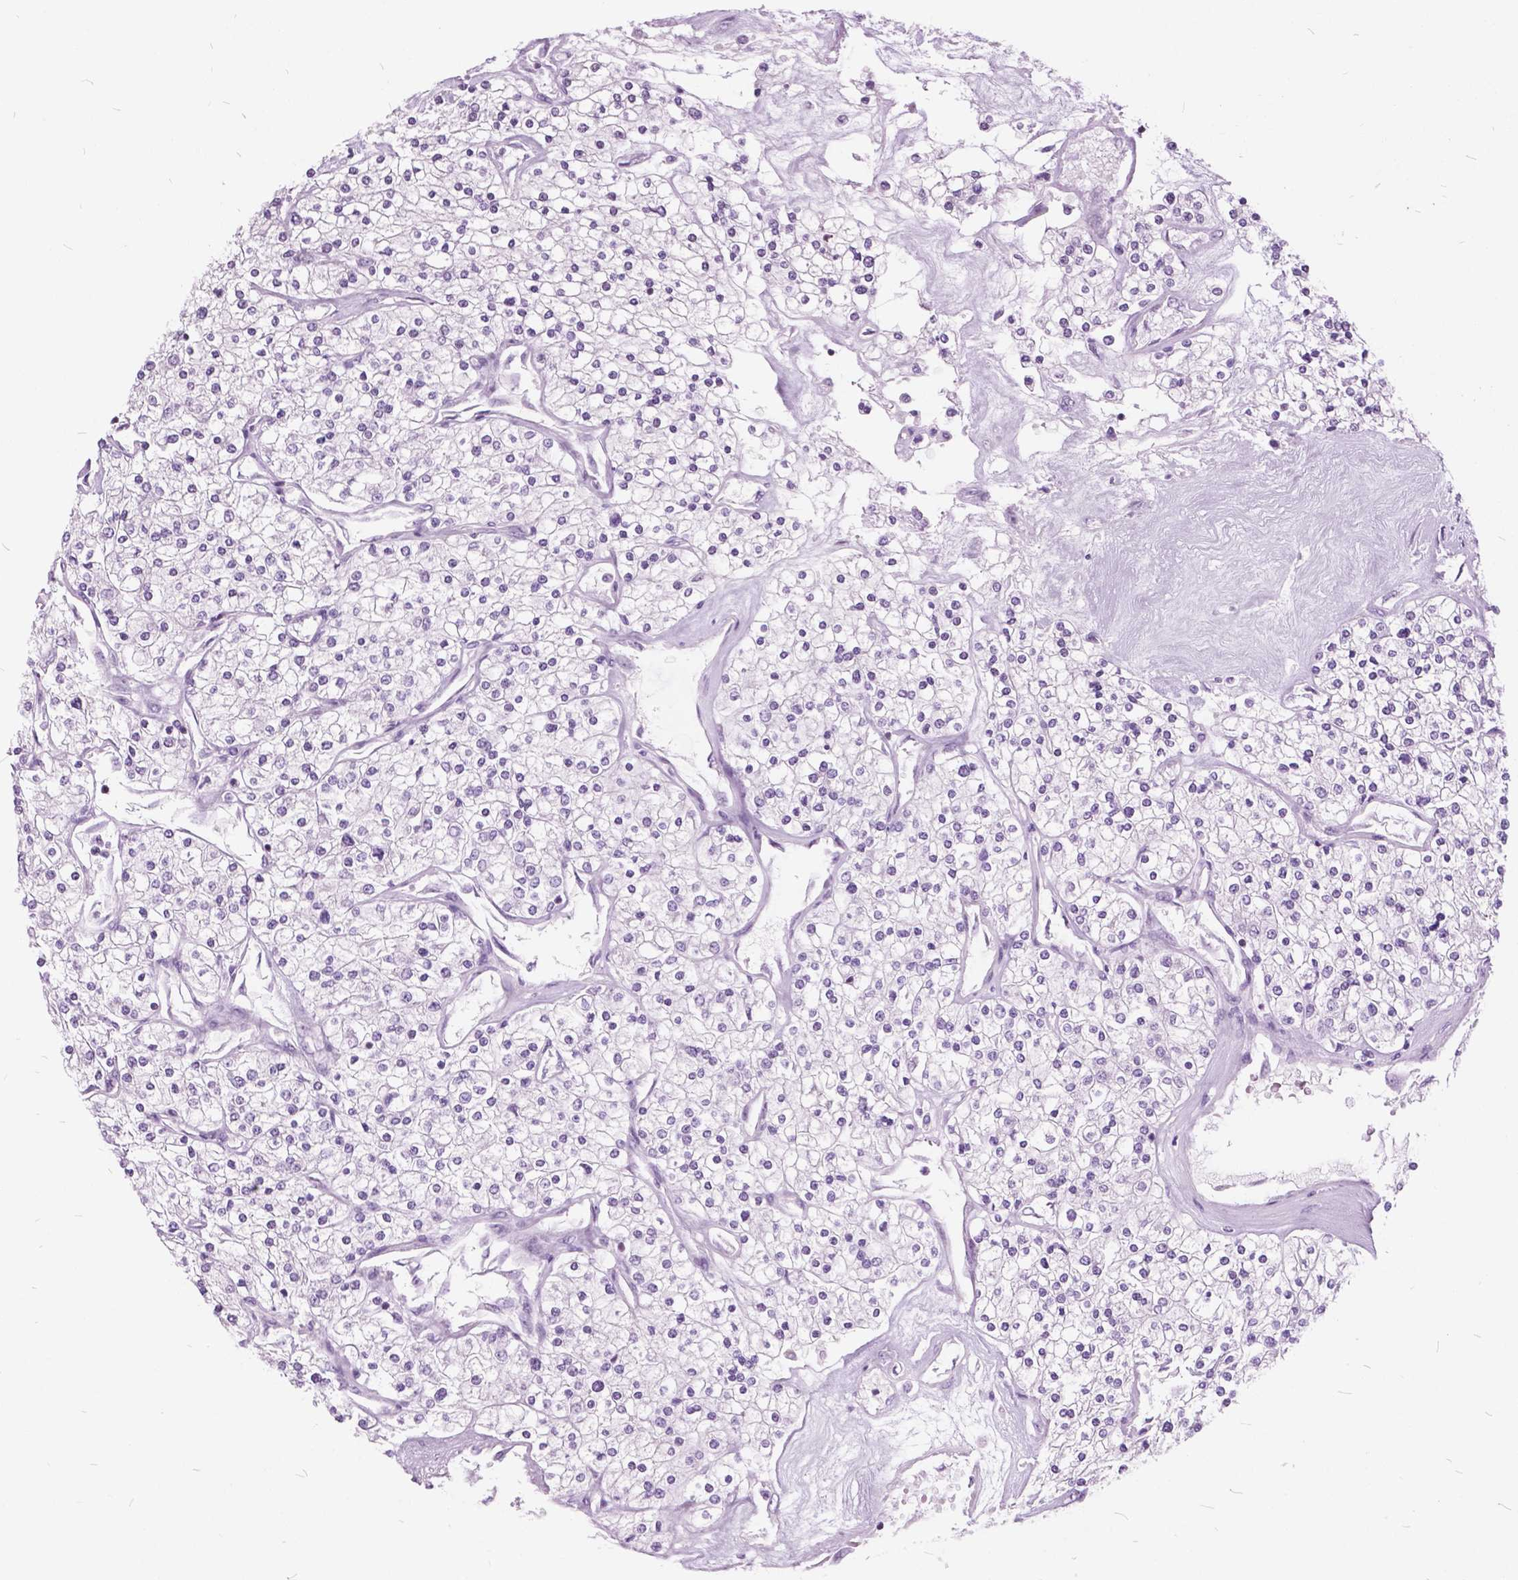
{"staining": {"intensity": "negative", "quantity": "none", "location": "none"}, "tissue": "renal cancer", "cell_type": "Tumor cells", "image_type": "cancer", "snomed": [{"axis": "morphology", "description": "Adenocarcinoma, NOS"}, {"axis": "topography", "description": "Kidney"}], "caption": "The IHC micrograph has no significant expression in tumor cells of renal cancer tissue. (DAB (3,3'-diaminobenzidine) IHC, high magnification).", "gene": "SP140", "patient": {"sex": "male", "age": 80}}